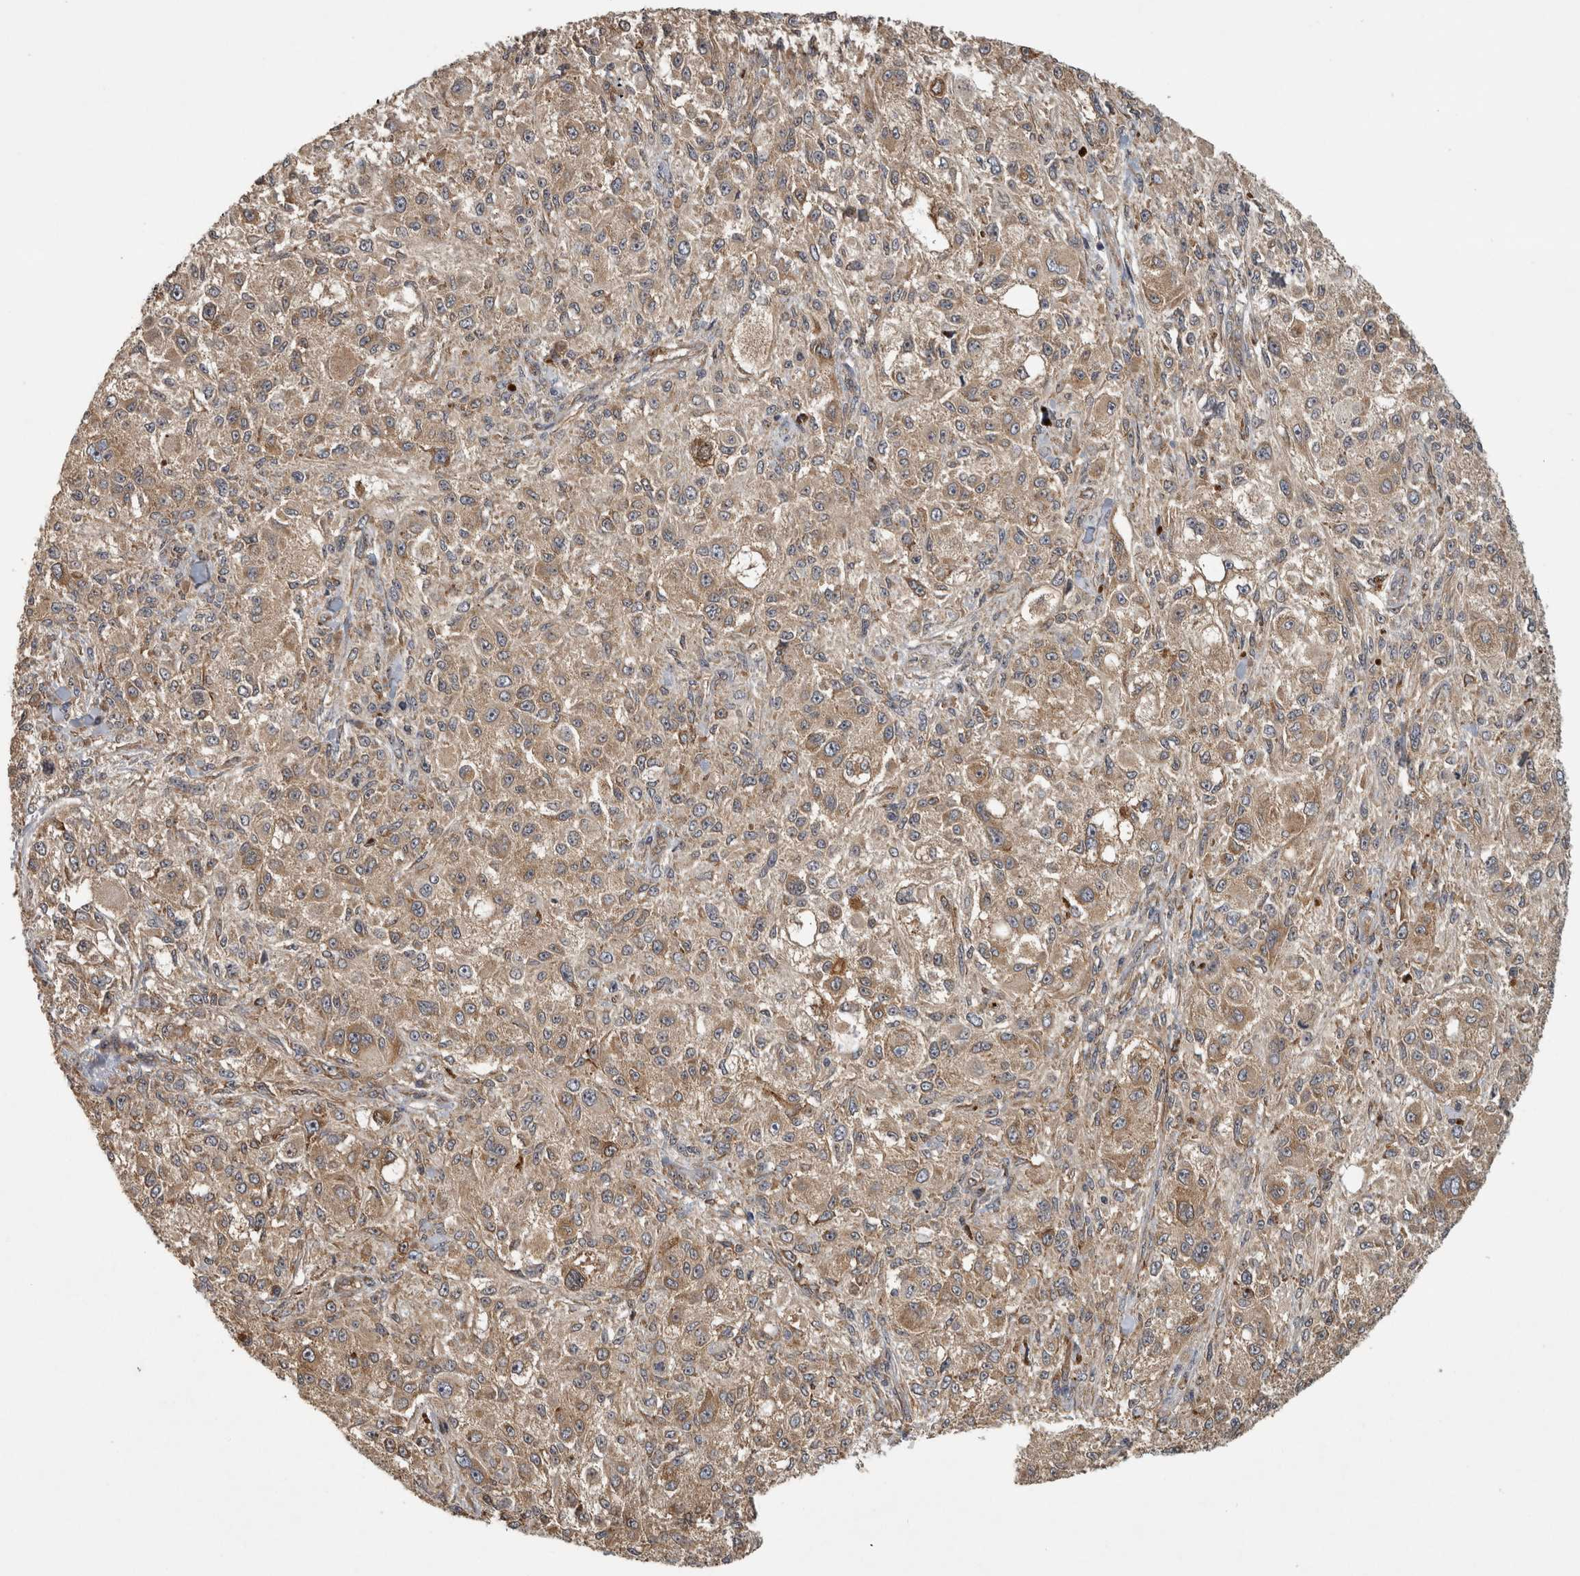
{"staining": {"intensity": "moderate", "quantity": ">75%", "location": "cytoplasmic/membranous"}, "tissue": "melanoma", "cell_type": "Tumor cells", "image_type": "cancer", "snomed": [{"axis": "morphology", "description": "Necrosis, NOS"}, {"axis": "morphology", "description": "Malignant melanoma, NOS"}, {"axis": "topography", "description": "Skin"}], "caption": "Protein expression analysis of malignant melanoma reveals moderate cytoplasmic/membranous staining in about >75% of tumor cells. Ihc stains the protein in brown and the nuclei are stained blue.", "gene": "ATXN2", "patient": {"sex": "female", "age": 87}}